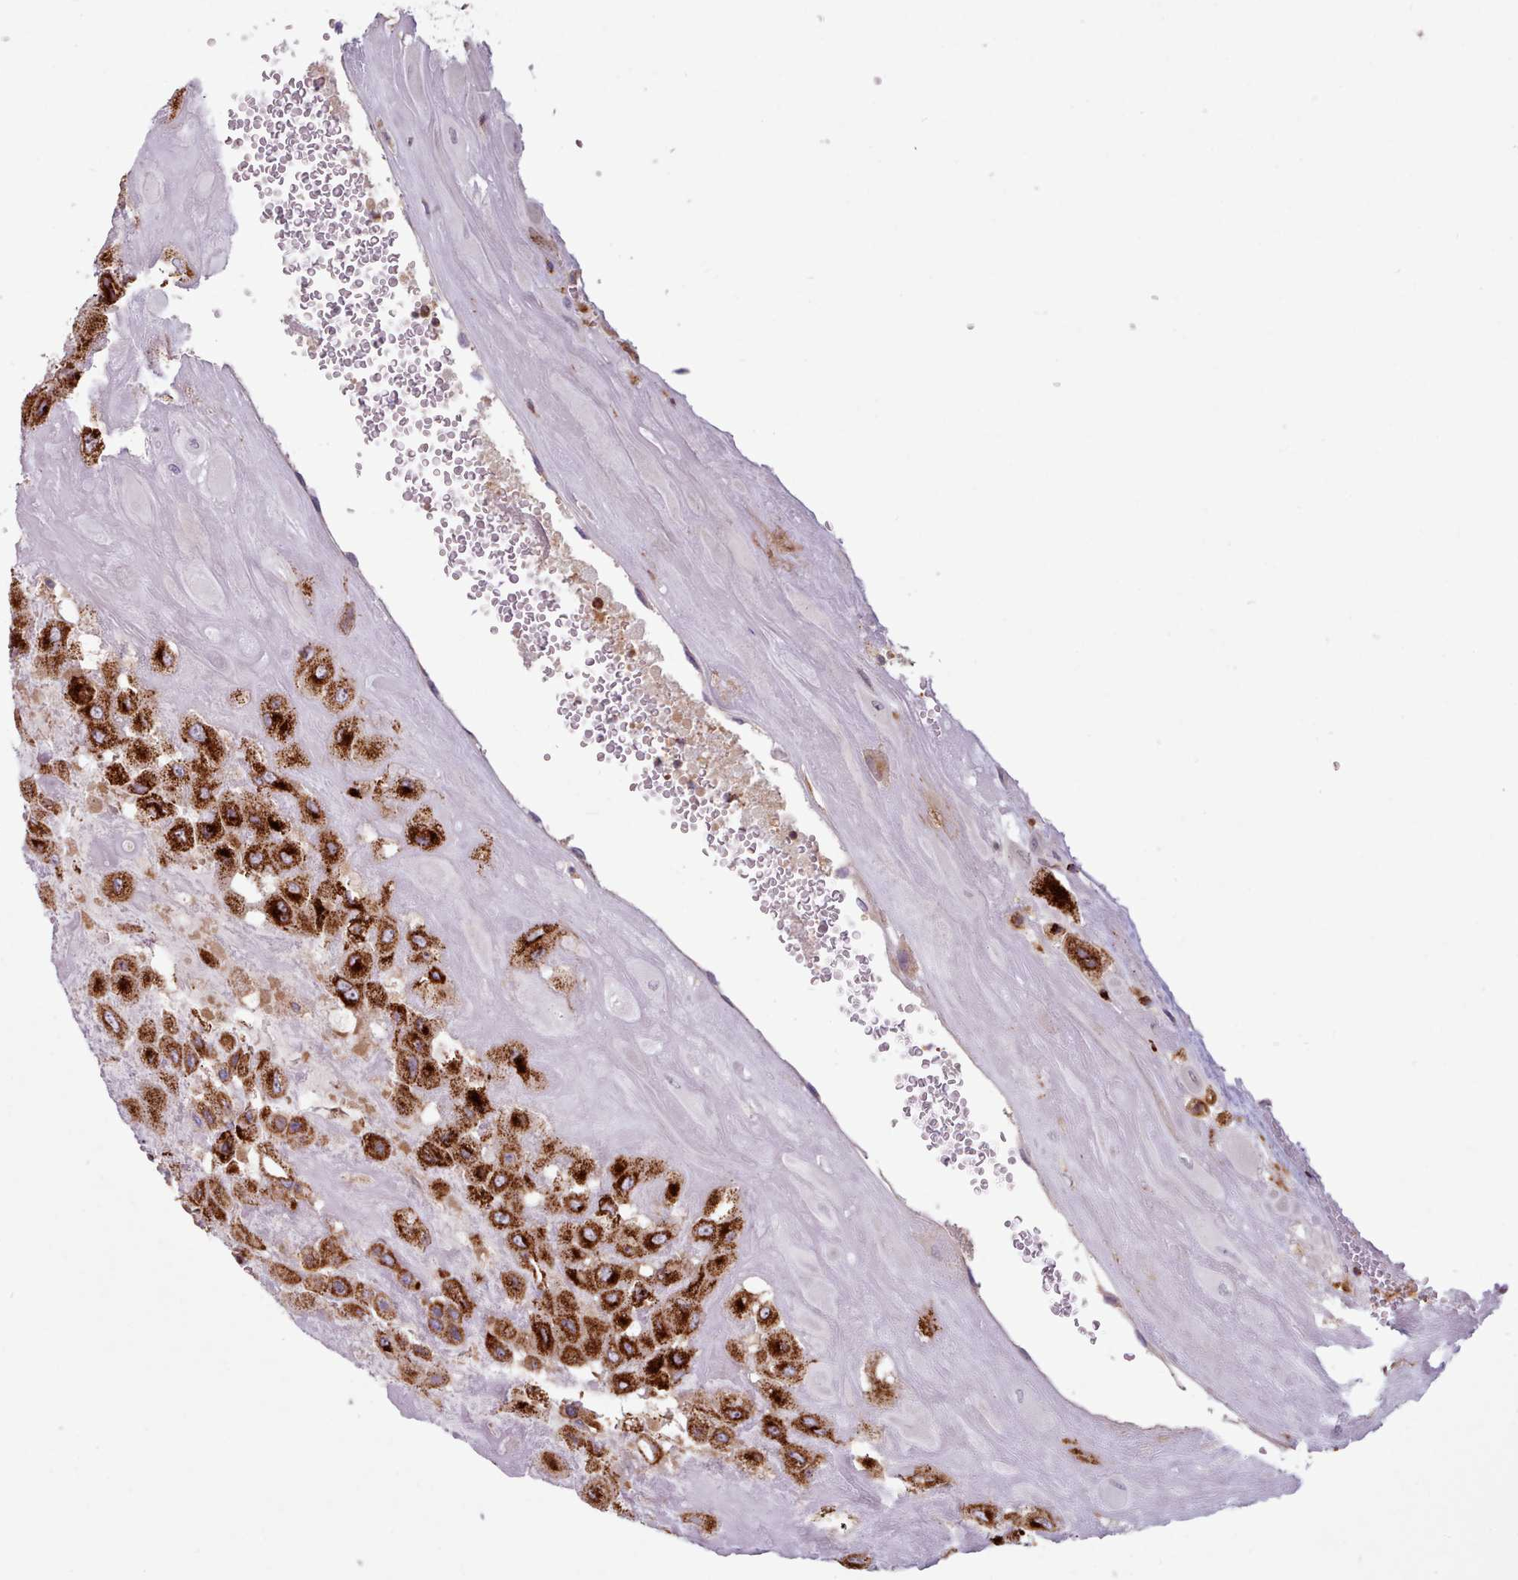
{"staining": {"intensity": "strong", "quantity": ">75%", "location": "cytoplasmic/membranous"}, "tissue": "placenta", "cell_type": "Trophoblastic cells", "image_type": "normal", "snomed": [{"axis": "morphology", "description": "Normal tissue, NOS"}, {"axis": "topography", "description": "Placenta"}], "caption": "An immunohistochemistry micrograph of benign tissue is shown. Protein staining in brown labels strong cytoplasmic/membranous positivity in placenta within trophoblastic cells. (IHC, brightfield microscopy, high magnification).", "gene": "CRYBG1", "patient": {"sex": "female", "age": 32}}